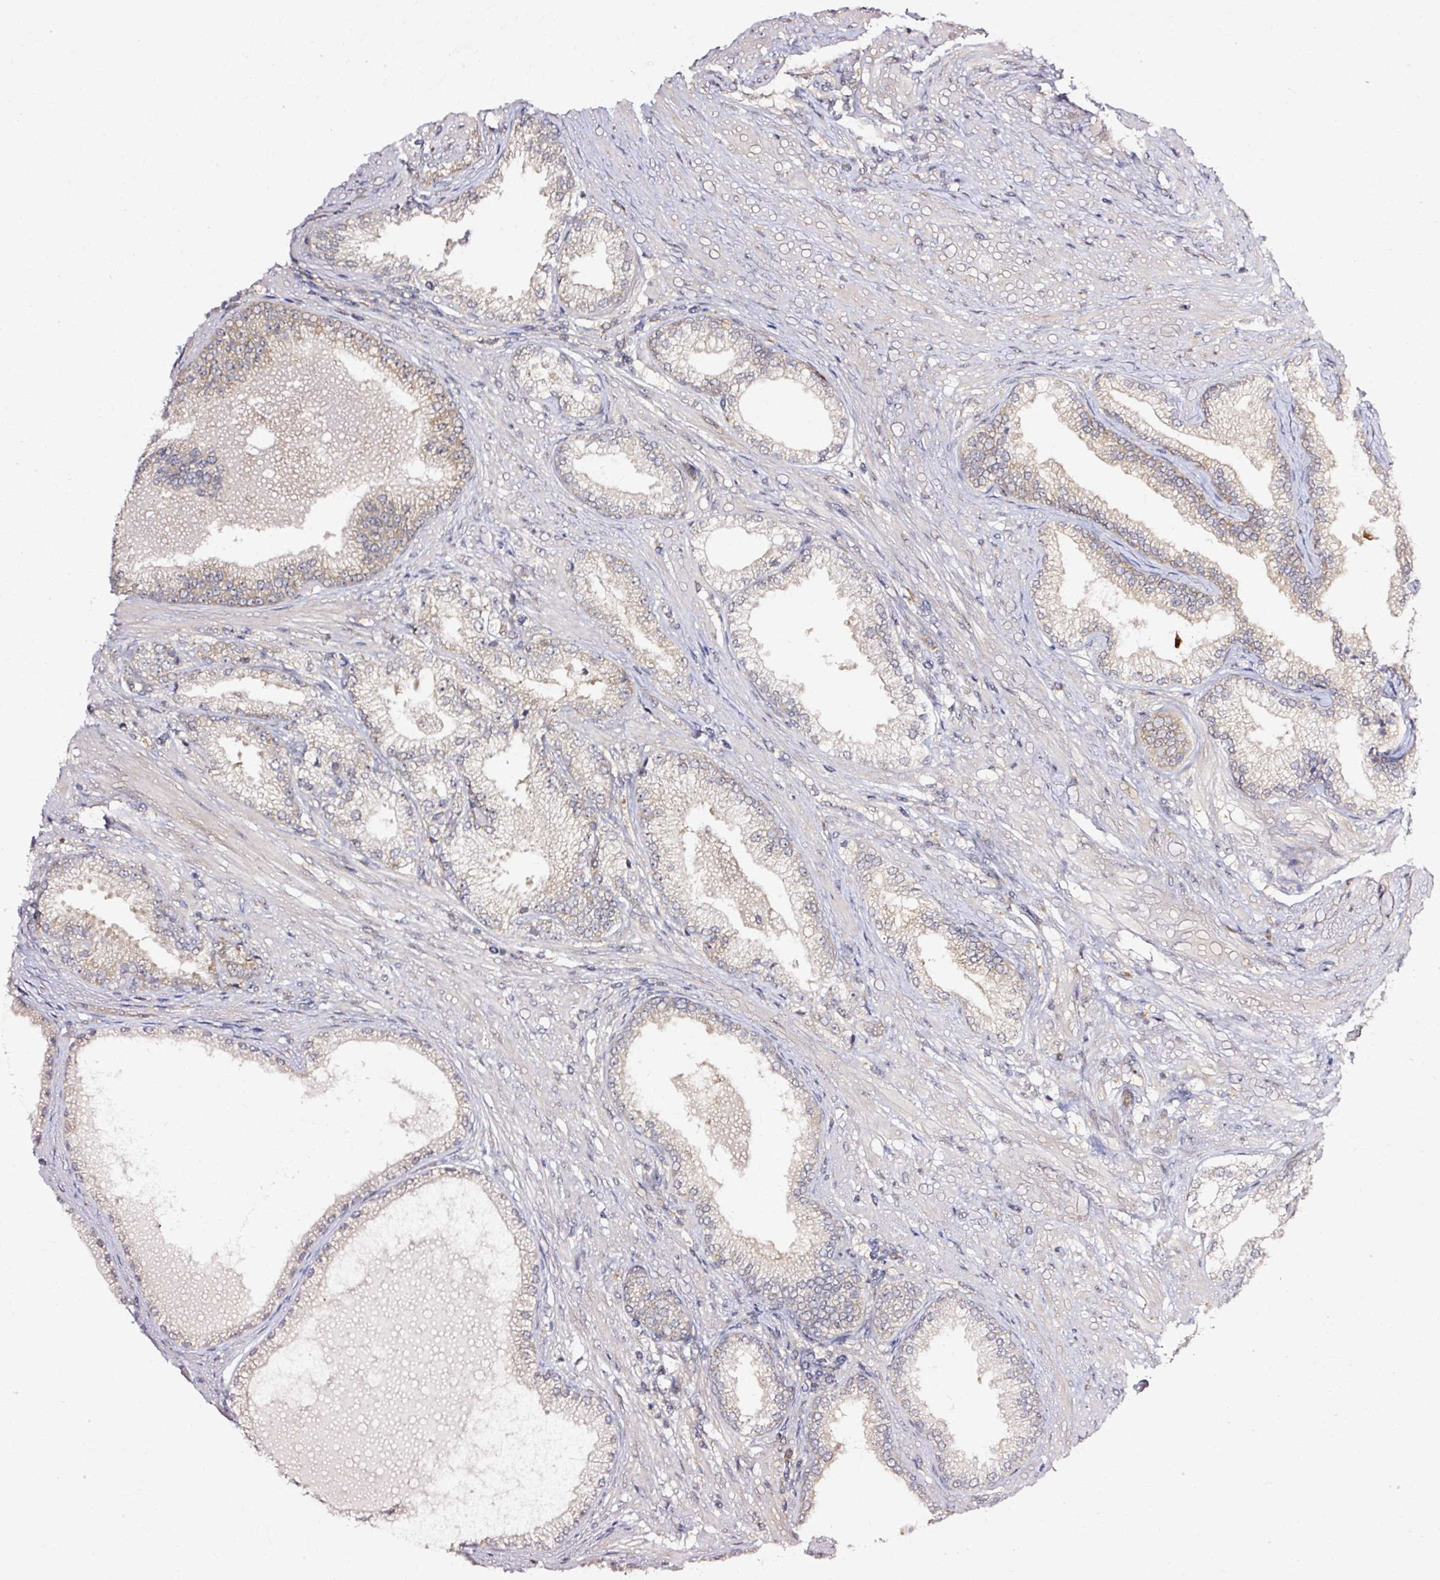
{"staining": {"intensity": "weak", "quantity": "<25%", "location": "cytoplasmic/membranous"}, "tissue": "prostate cancer", "cell_type": "Tumor cells", "image_type": "cancer", "snomed": [{"axis": "morphology", "description": "Adenocarcinoma, High grade"}, {"axis": "topography", "description": "Prostate"}], "caption": "IHC image of human adenocarcinoma (high-grade) (prostate) stained for a protein (brown), which exhibits no expression in tumor cells.", "gene": "RGPD5", "patient": {"sex": "male", "age": 71}}